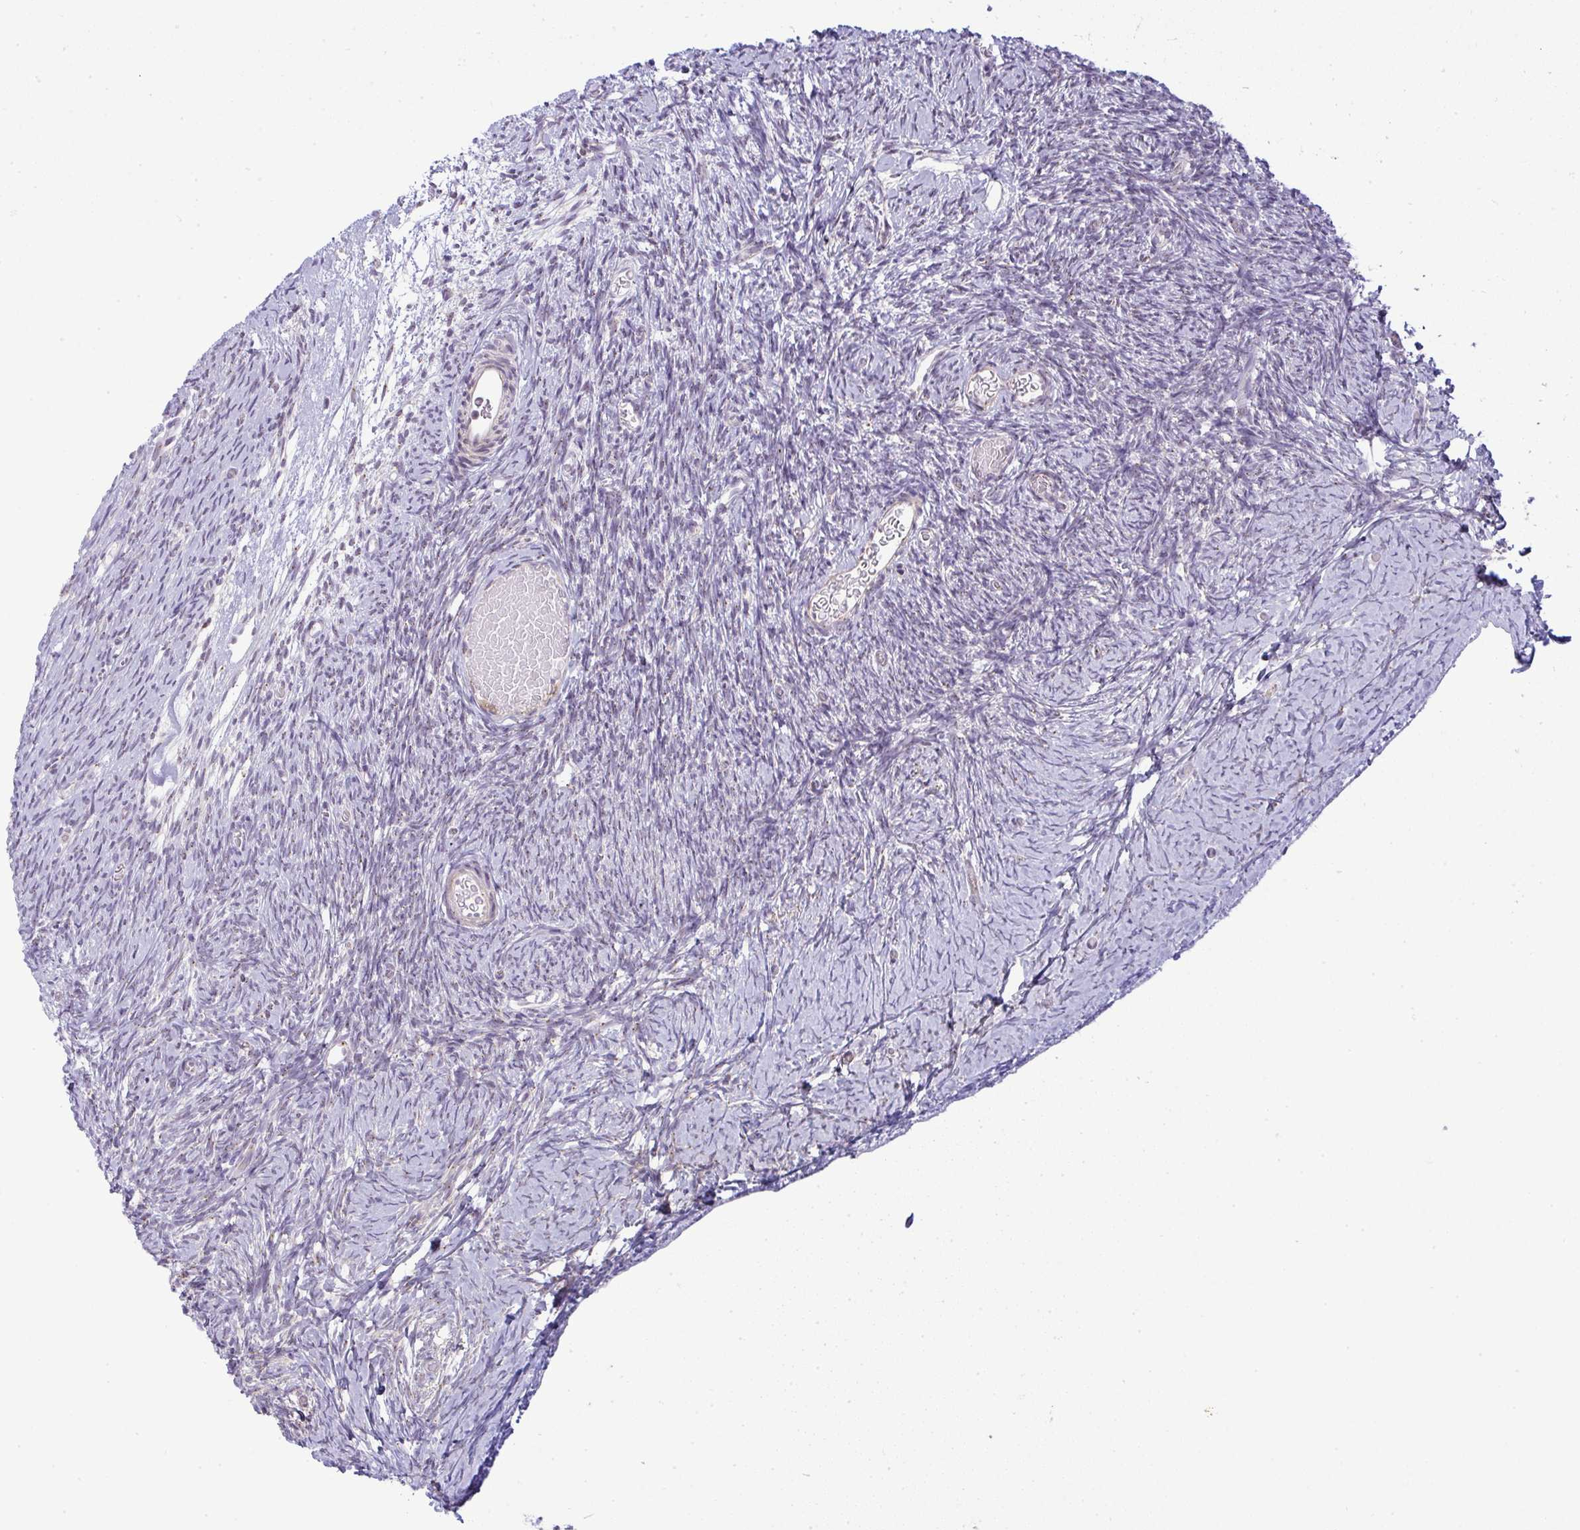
{"staining": {"intensity": "negative", "quantity": "none", "location": "none"}, "tissue": "ovary", "cell_type": "Ovarian stroma cells", "image_type": "normal", "snomed": [{"axis": "morphology", "description": "Normal tissue, NOS"}, {"axis": "topography", "description": "Ovary"}], "caption": "Benign ovary was stained to show a protein in brown. There is no significant expression in ovarian stroma cells. (Brightfield microscopy of DAB (3,3'-diaminobenzidine) IHC at high magnification).", "gene": "DZIP1", "patient": {"sex": "female", "age": 39}}